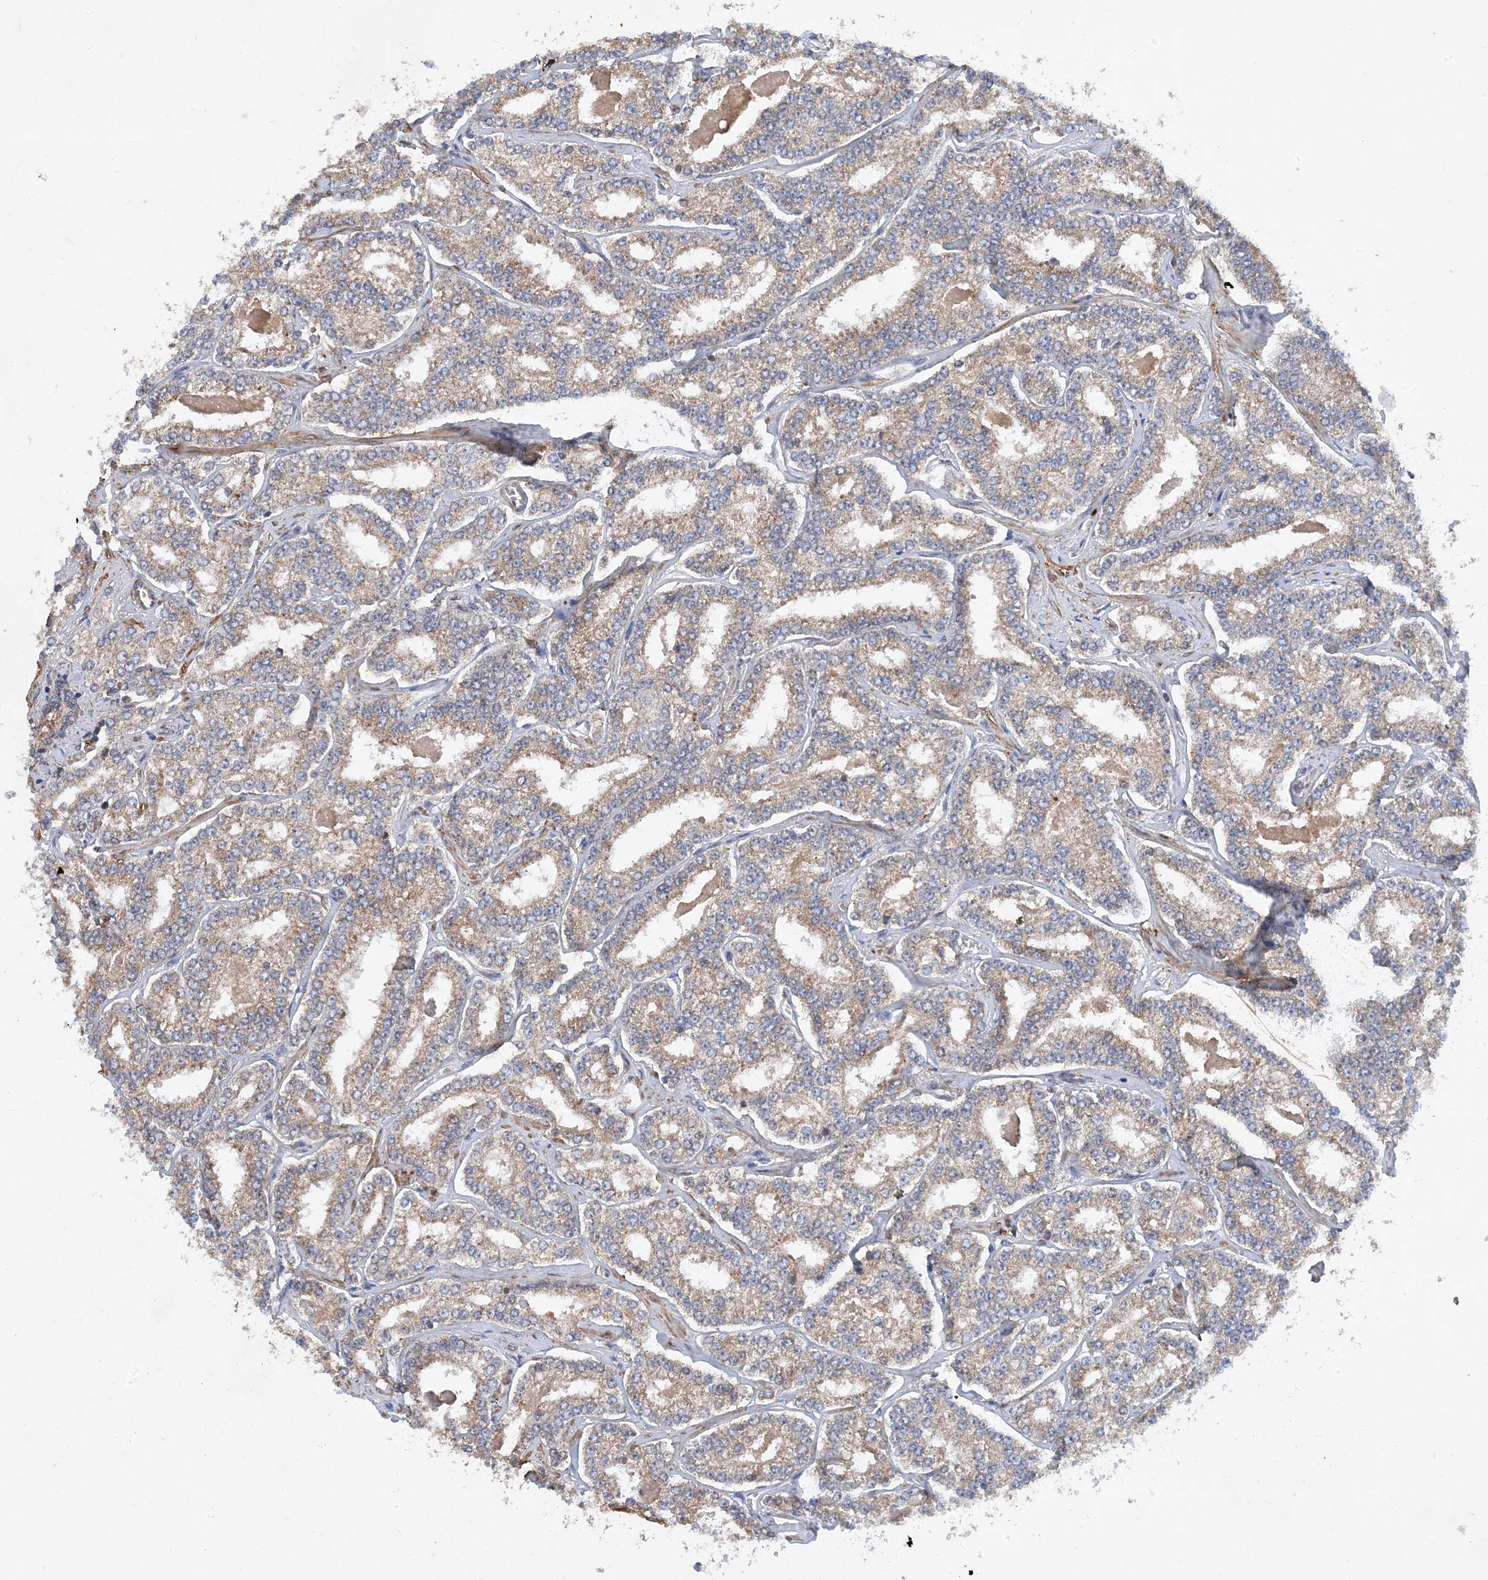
{"staining": {"intensity": "moderate", "quantity": ">75%", "location": "cytoplasmic/membranous"}, "tissue": "prostate cancer", "cell_type": "Tumor cells", "image_type": "cancer", "snomed": [{"axis": "morphology", "description": "Normal tissue, NOS"}, {"axis": "morphology", "description": "Adenocarcinoma, High grade"}, {"axis": "topography", "description": "Prostate"}], "caption": "Approximately >75% of tumor cells in prostate adenocarcinoma (high-grade) display moderate cytoplasmic/membranous protein positivity as visualized by brown immunohistochemical staining.", "gene": "STK19", "patient": {"sex": "male", "age": 83}}